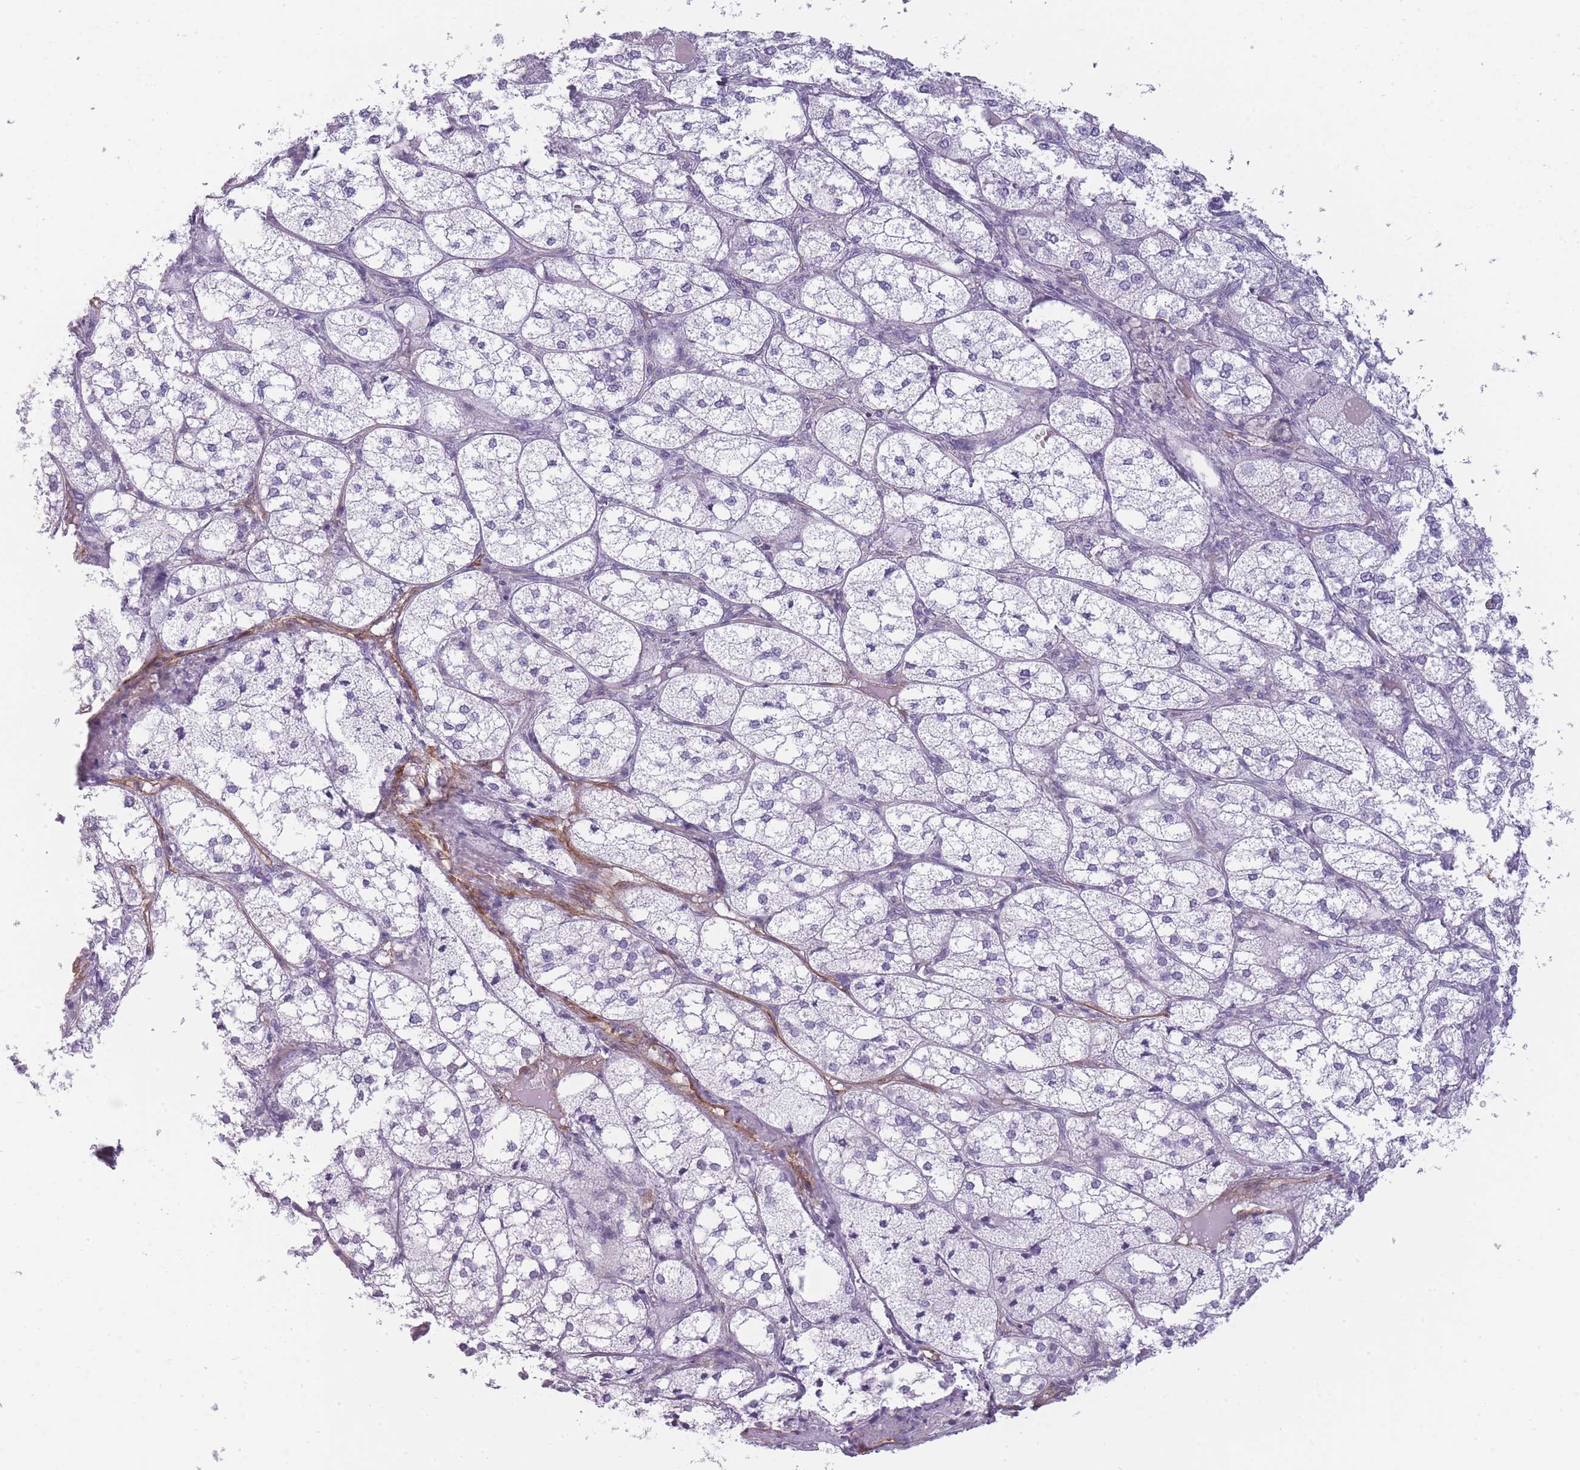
{"staining": {"intensity": "negative", "quantity": "none", "location": "none"}, "tissue": "adrenal gland", "cell_type": "Glandular cells", "image_type": "normal", "snomed": [{"axis": "morphology", "description": "Normal tissue, NOS"}, {"axis": "topography", "description": "Adrenal gland"}], "caption": "This is a histopathology image of immunohistochemistry staining of unremarkable adrenal gland, which shows no positivity in glandular cells. (DAB immunohistochemistry visualized using brightfield microscopy, high magnification).", "gene": "OR6B2", "patient": {"sex": "female", "age": 61}}